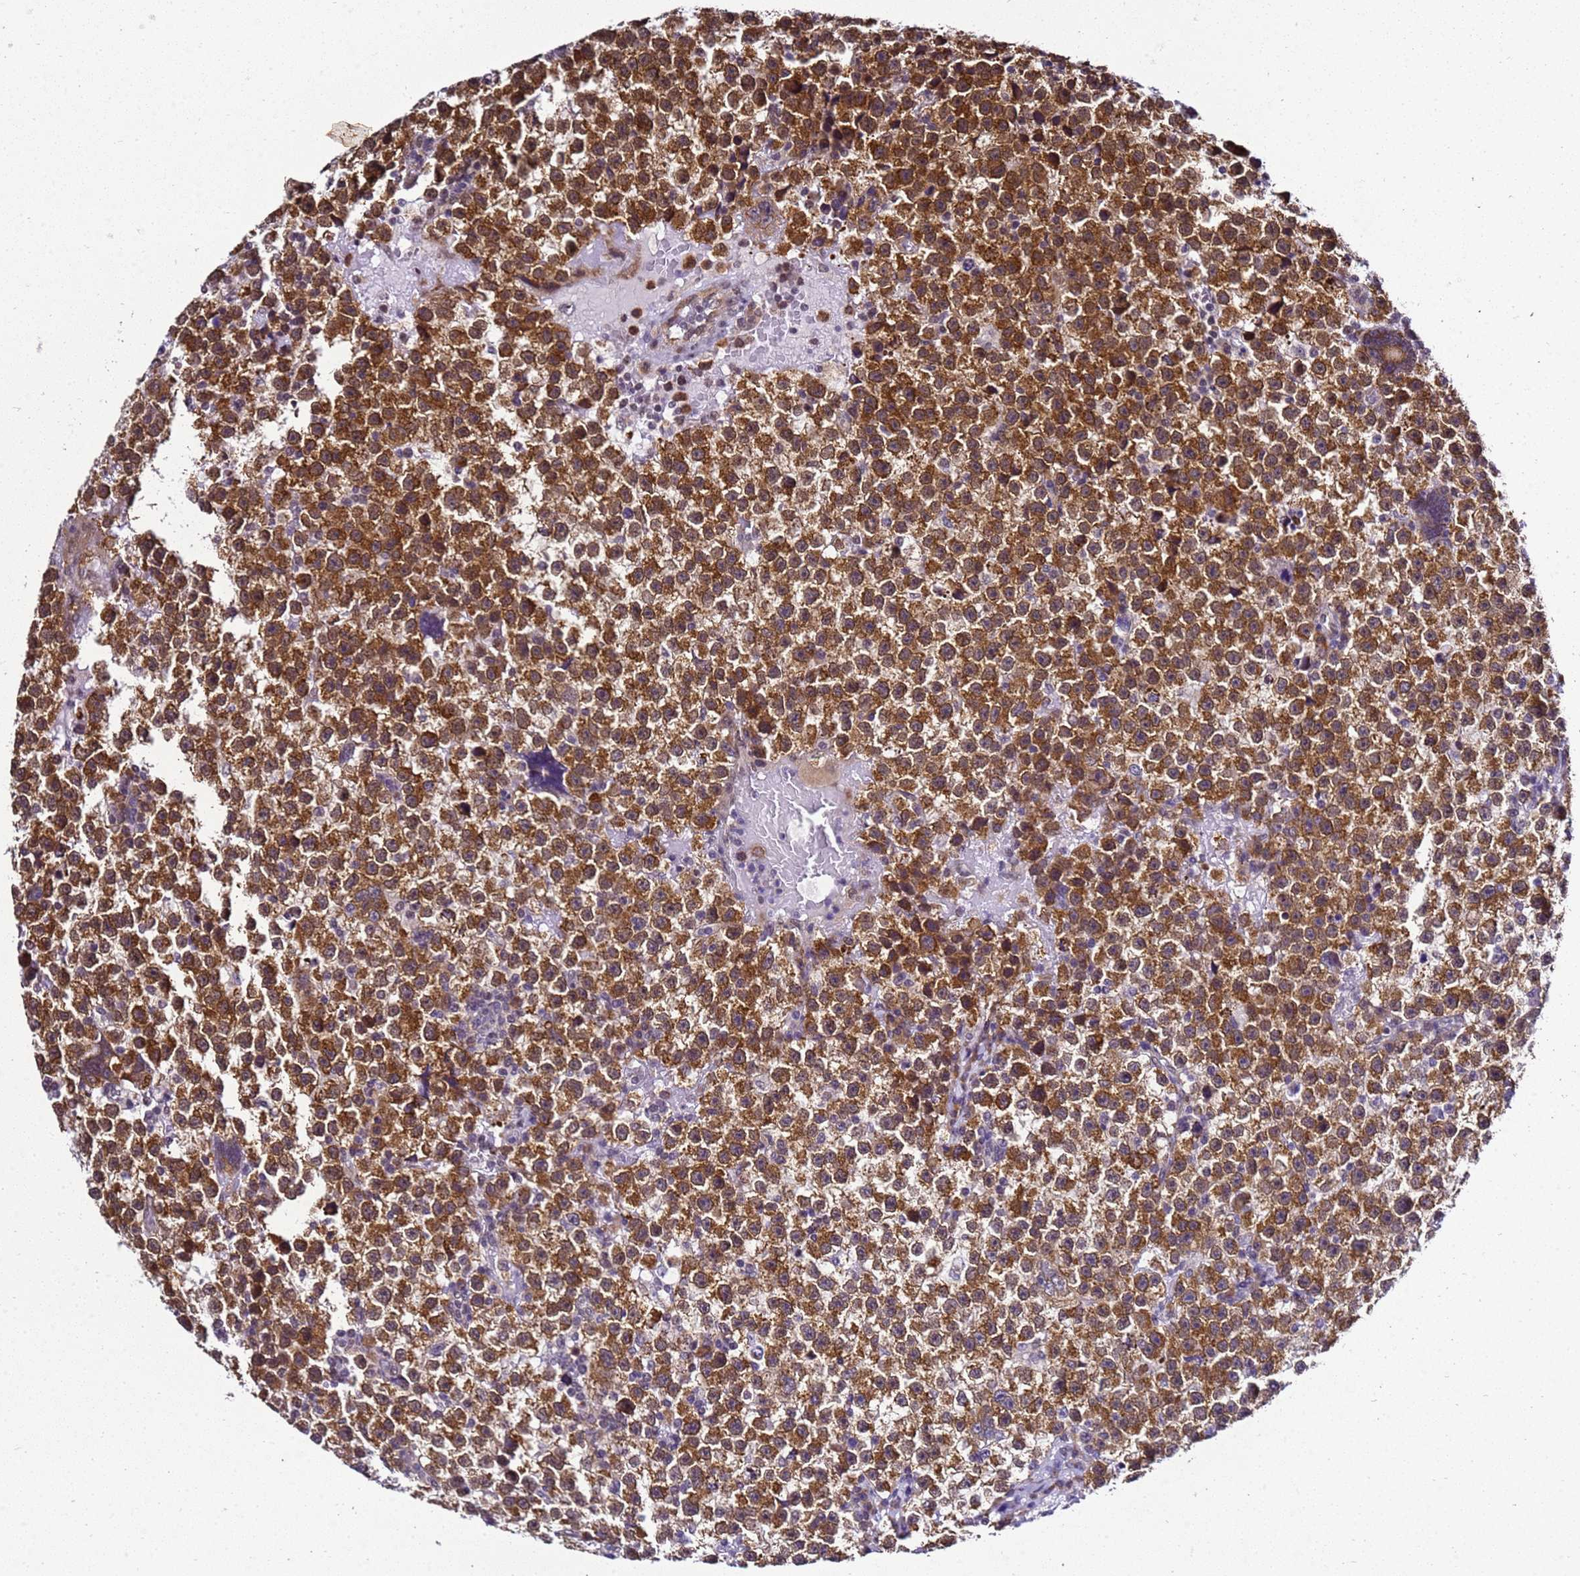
{"staining": {"intensity": "strong", "quantity": ">75%", "location": "cytoplasmic/membranous"}, "tissue": "testis cancer", "cell_type": "Tumor cells", "image_type": "cancer", "snomed": [{"axis": "morphology", "description": "Seminoma, NOS"}, {"axis": "topography", "description": "Testis"}], "caption": "The image demonstrates staining of testis cancer (seminoma), revealing strong cytoplasmic/membranous protein staining (brown color) within tumor cells. (Brightfield microscopy of DAB IHC at high magnification).", "gene": "SMN1", "patient": {"sex": "male", "age": 22}}